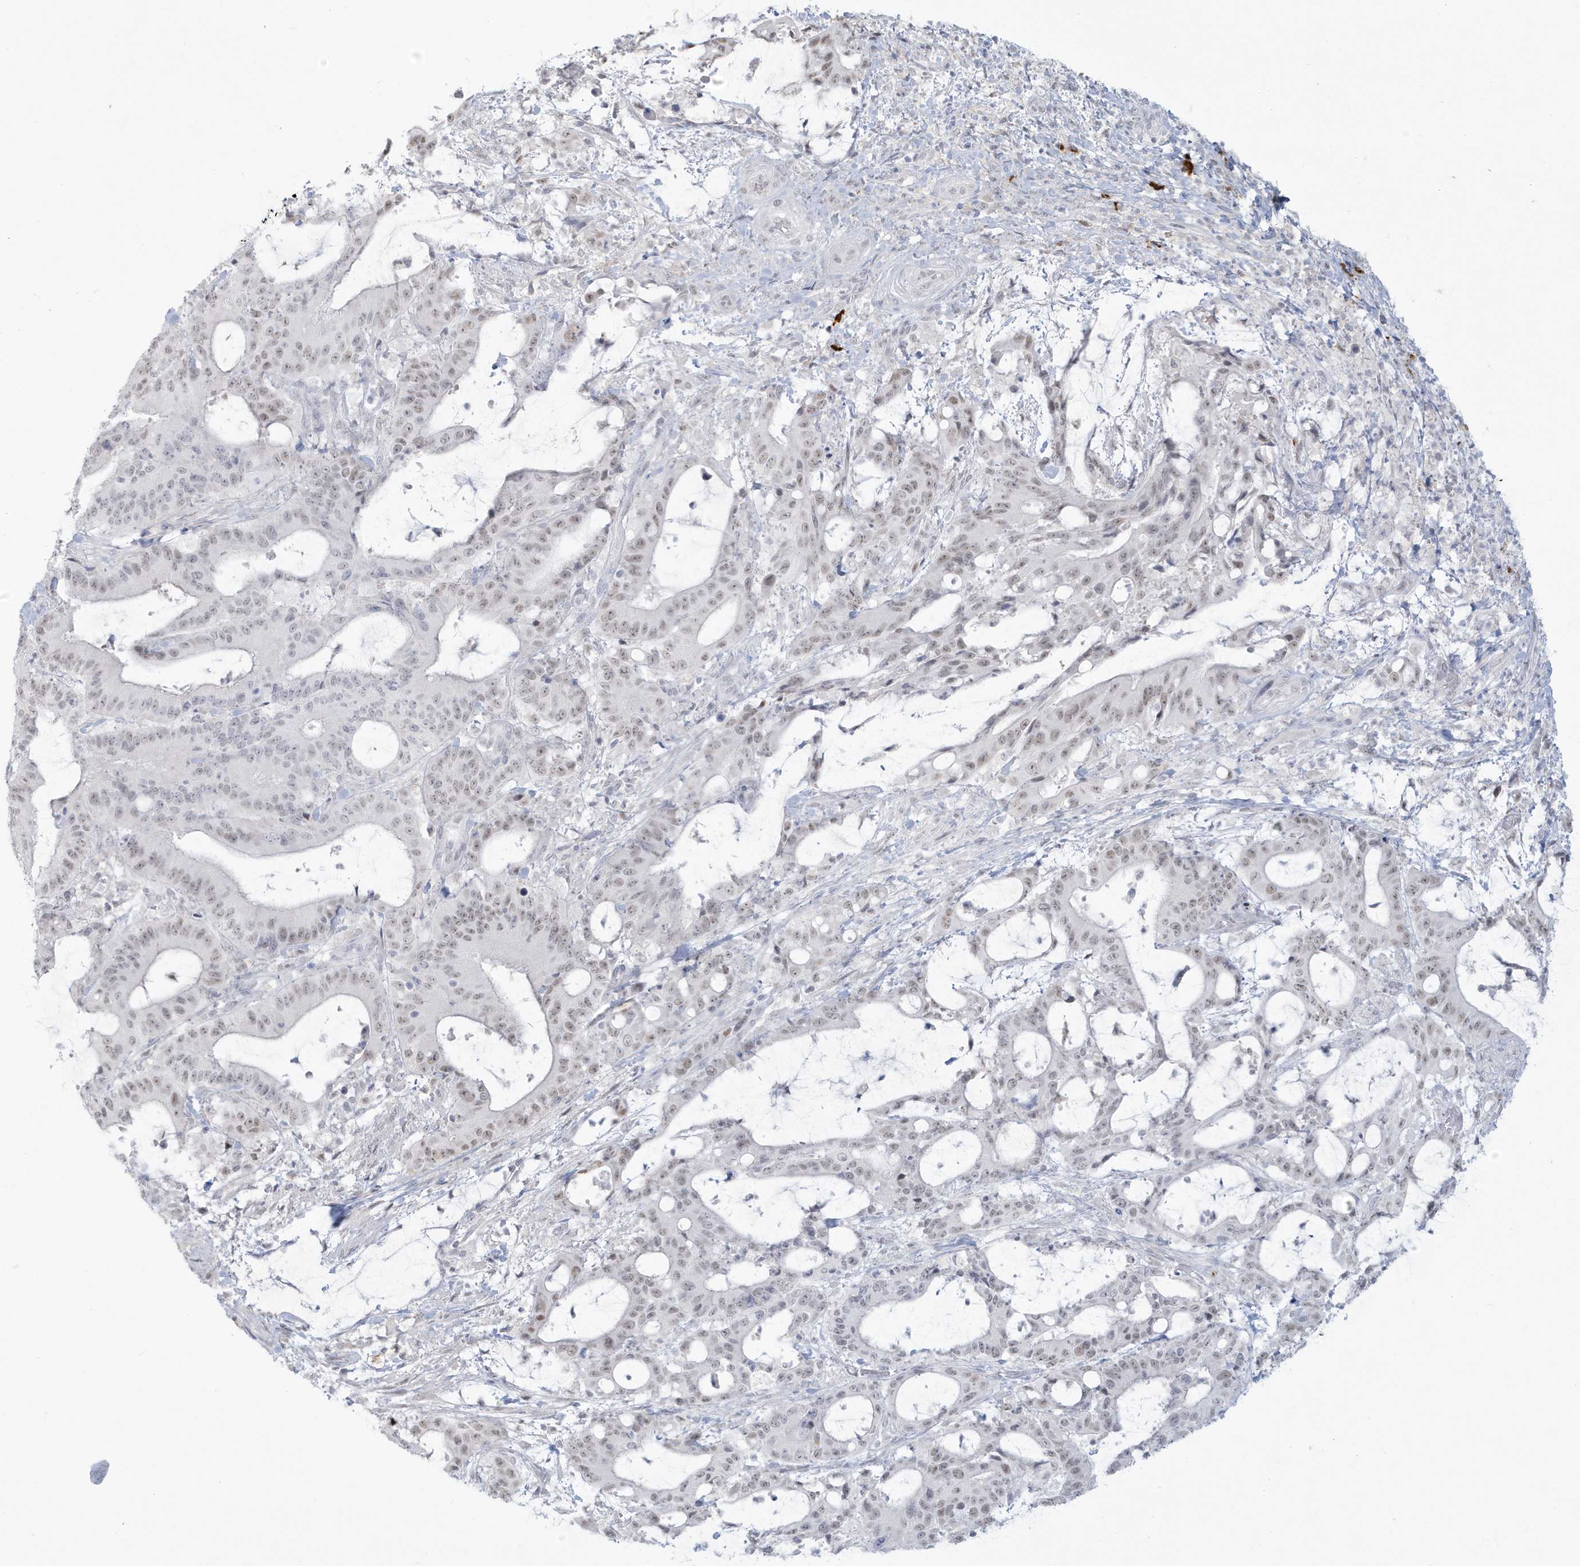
{"staining": {"intensity": "weak", "quantity": "25%-75%", "location": "nuclear"}, "tissue": "liver cancer", "cell_type": "Tumor cells", "image_type": "cancer", "snomed": [{"axis": "morphology", "description": "Normal tissue, NOS"}, {"axis": "morphology", "description": "Cholangiocarcinoma"}, {"axis": "topography", "description": "Liver"}, {"axis": "topography", "description": "Peripheral nerve tissue"}], "caption": "A photomicrograph of cholangiocarcinoma (liver) stained for a protein shows weak nuclear brown staining in tumor cells.", "gene": "HERC6", "patient": {"sex": "female", "age": 73}}